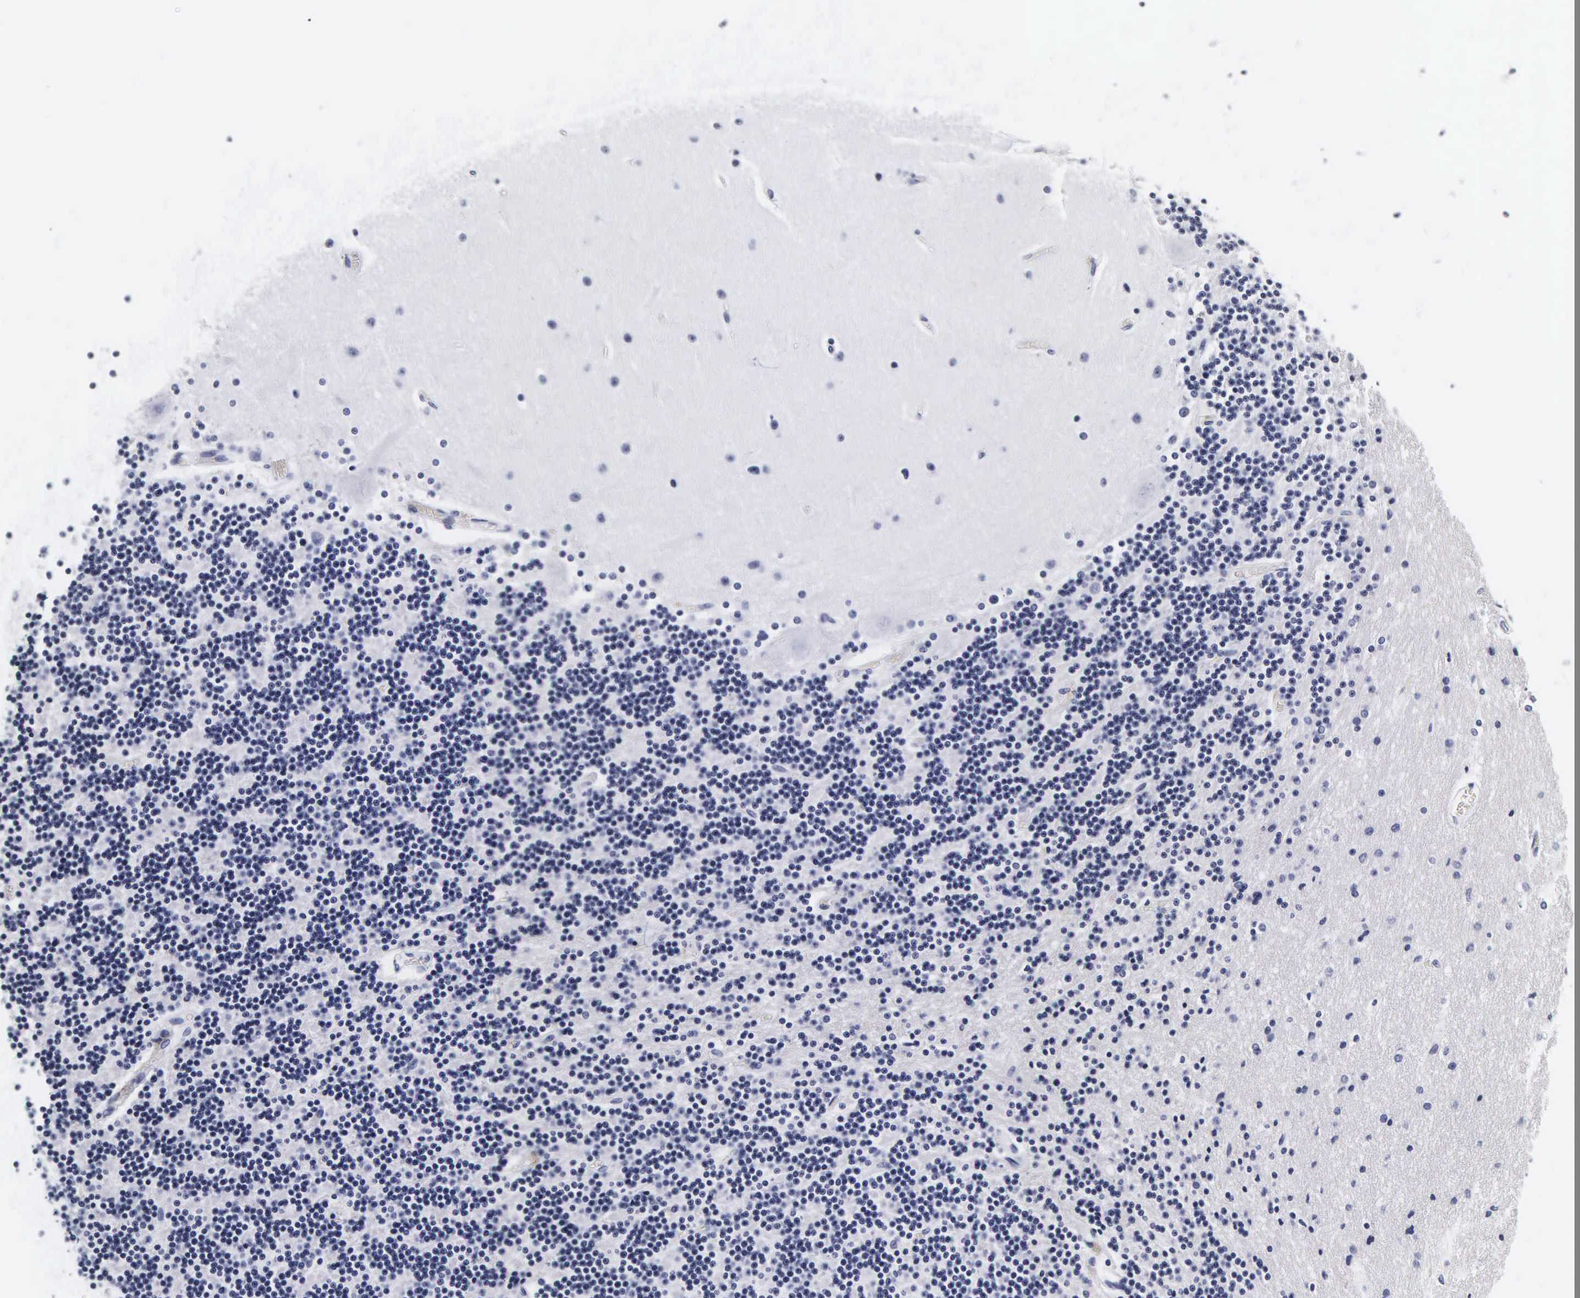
{"staining": {"intensity": "negative", "quantity": "none", "location": "none"}, "tissue": "cerebellum", "cell_type": "Cells in granular layer", "image_type": "normal", "snomed": [{"axis": "morphology", "description": "Normal tissue, NOS"}, {"axis": "topography", "description": "Cerebellum"}], "caption": "High power microscopy histopathology image of an immunohistochemistry (IHC) micrograph of unremarkable cerebellum, revealing no significant positivity in cells in granular layer.", "gene": "KRT18", "patient": {"sex": "female", "age": 54}}